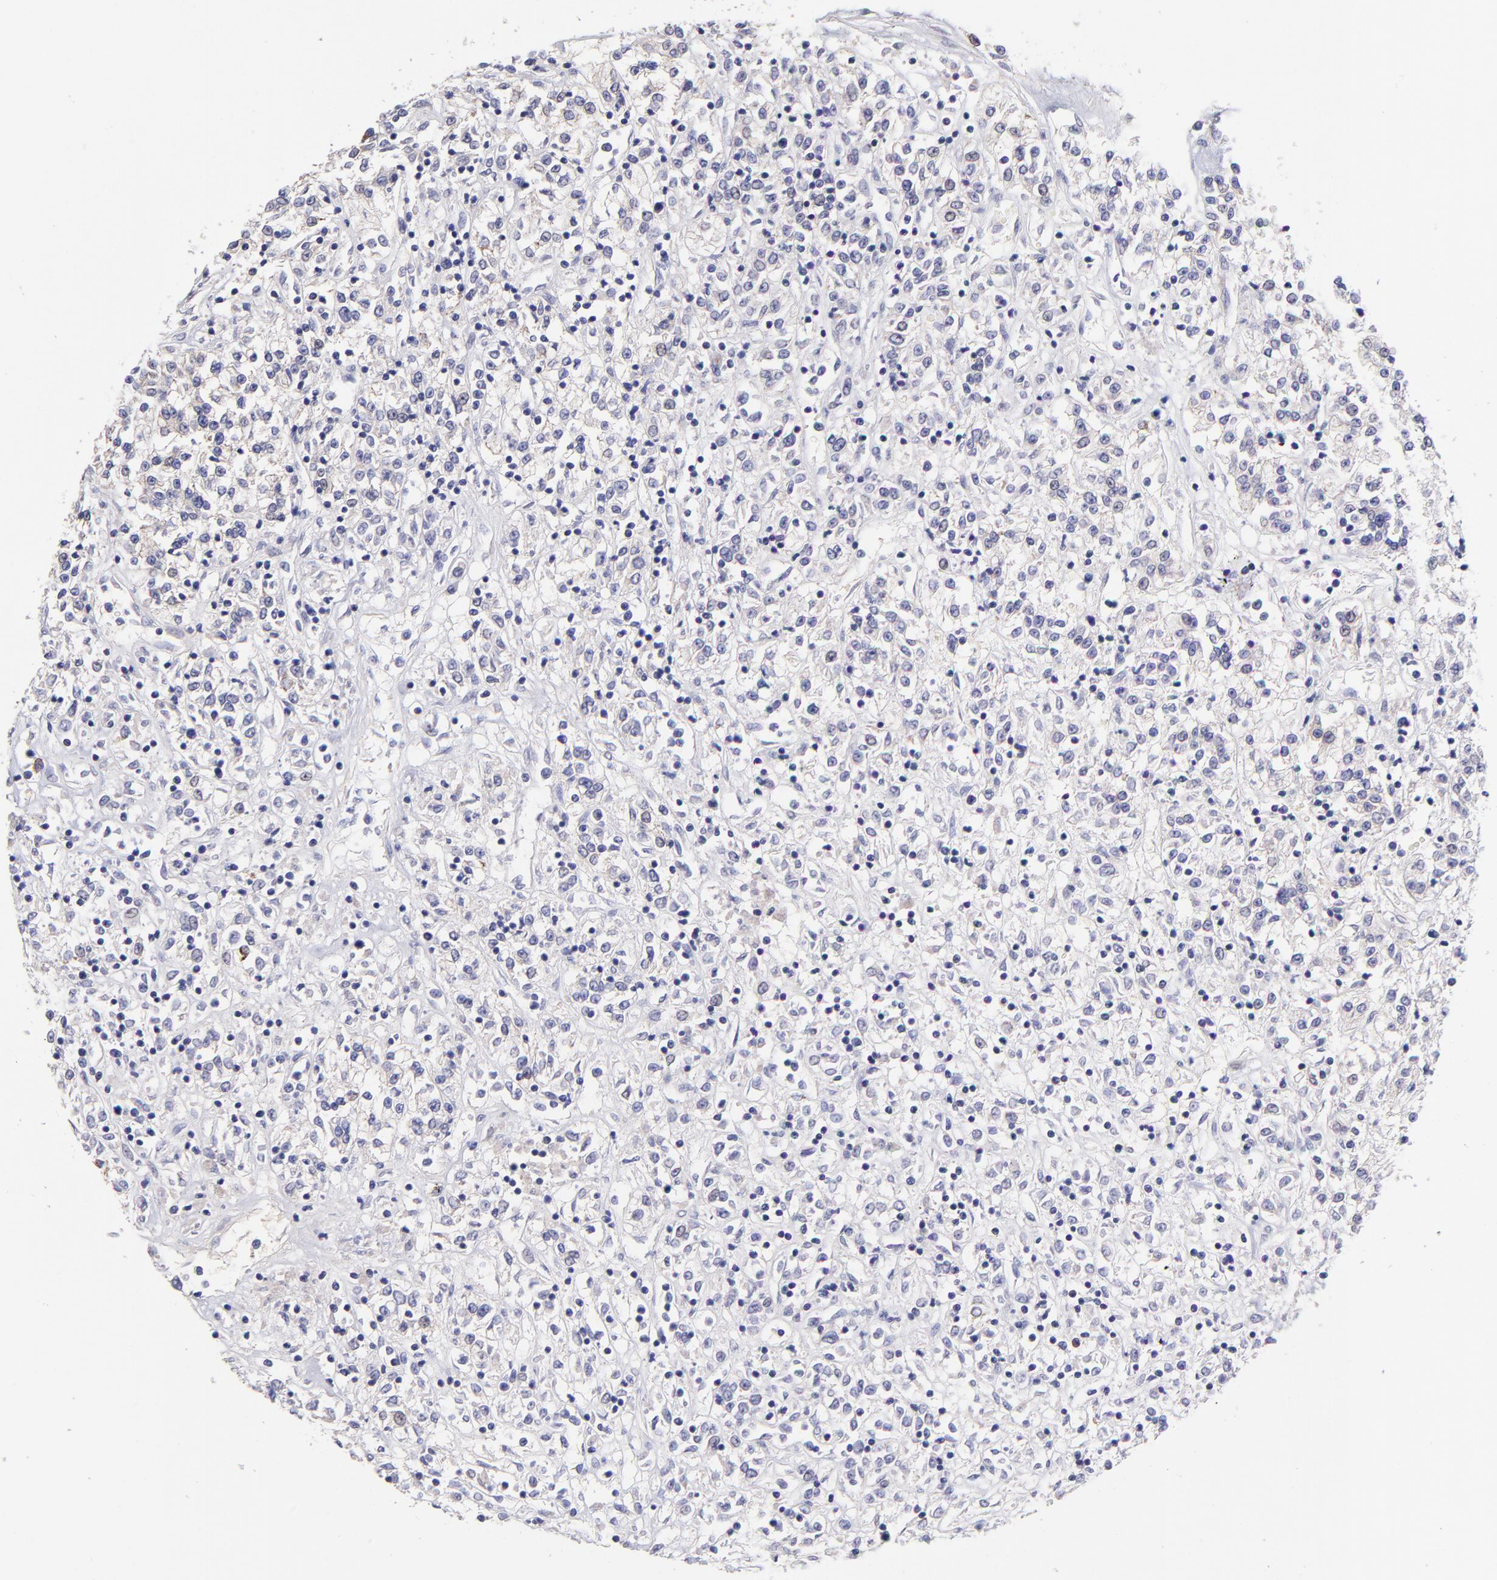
{"staining": {"intensity": "weak", "quantity": "<25%", "location": "cytoplasmic/membranous"}, "tissue": "renal cancer", "cell_type": "Tumor cells", "image_type": "cancer", "snomed": [{"axis": "morphology", "description": "Adenocarcinoma, NOS"}, {"axis": "topography", "description": "Kidney"}], "caption": "Tumor cells are negative for protein expression in human renal cancer (adenocarcinoma). The staining is performed using DAB brown chromogen with nuclei counter-stained in using hematoxylin.", "gene": "NSF", "patient": {"sex": "female", "age": 76}}